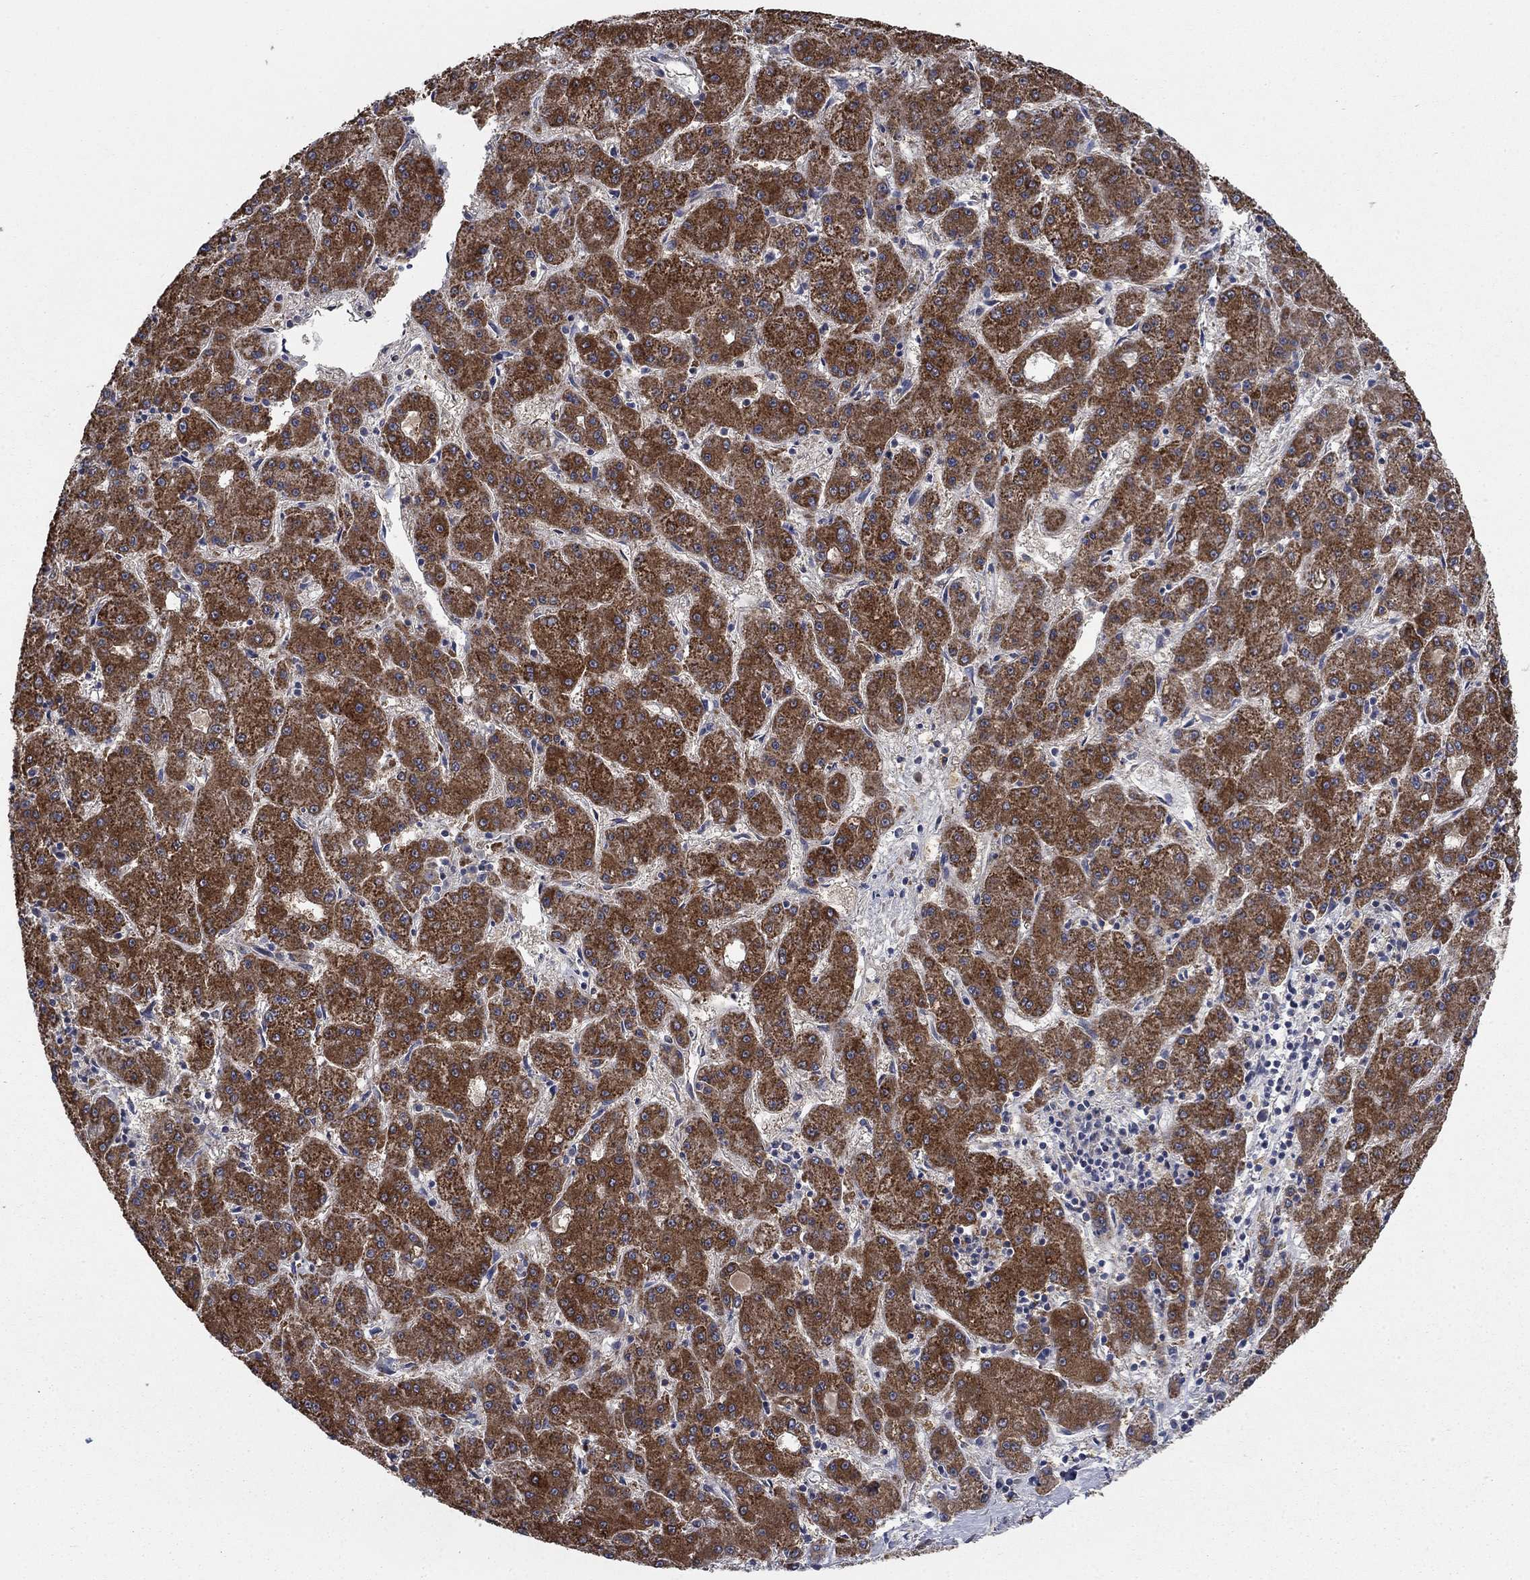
{"staining": {"intensity": "strong", "quantity": ">75%", "location": "cytoplasmic/membranous"}, "tissue": "liver cancer", "cell_type": "Tumor cells", "image_type": "cancer", "snomed": [{"axis": "morphology", "description": "Carcinoma, Hepatocellular, NOS"}, {"axis": "topography", "description": "Liver"}], "caption": "DAB (3,3'-diaminobenzidine) immunohistochemical staining of liver hepatocellular carcinoma shows strong cytoplasmic/membranous protein positivity in about >75% of tumor cells. (IHC, brightfield microscopy, high magnification).", "gene": "NME7", "patient": {"sex": "male", "age": 73}}